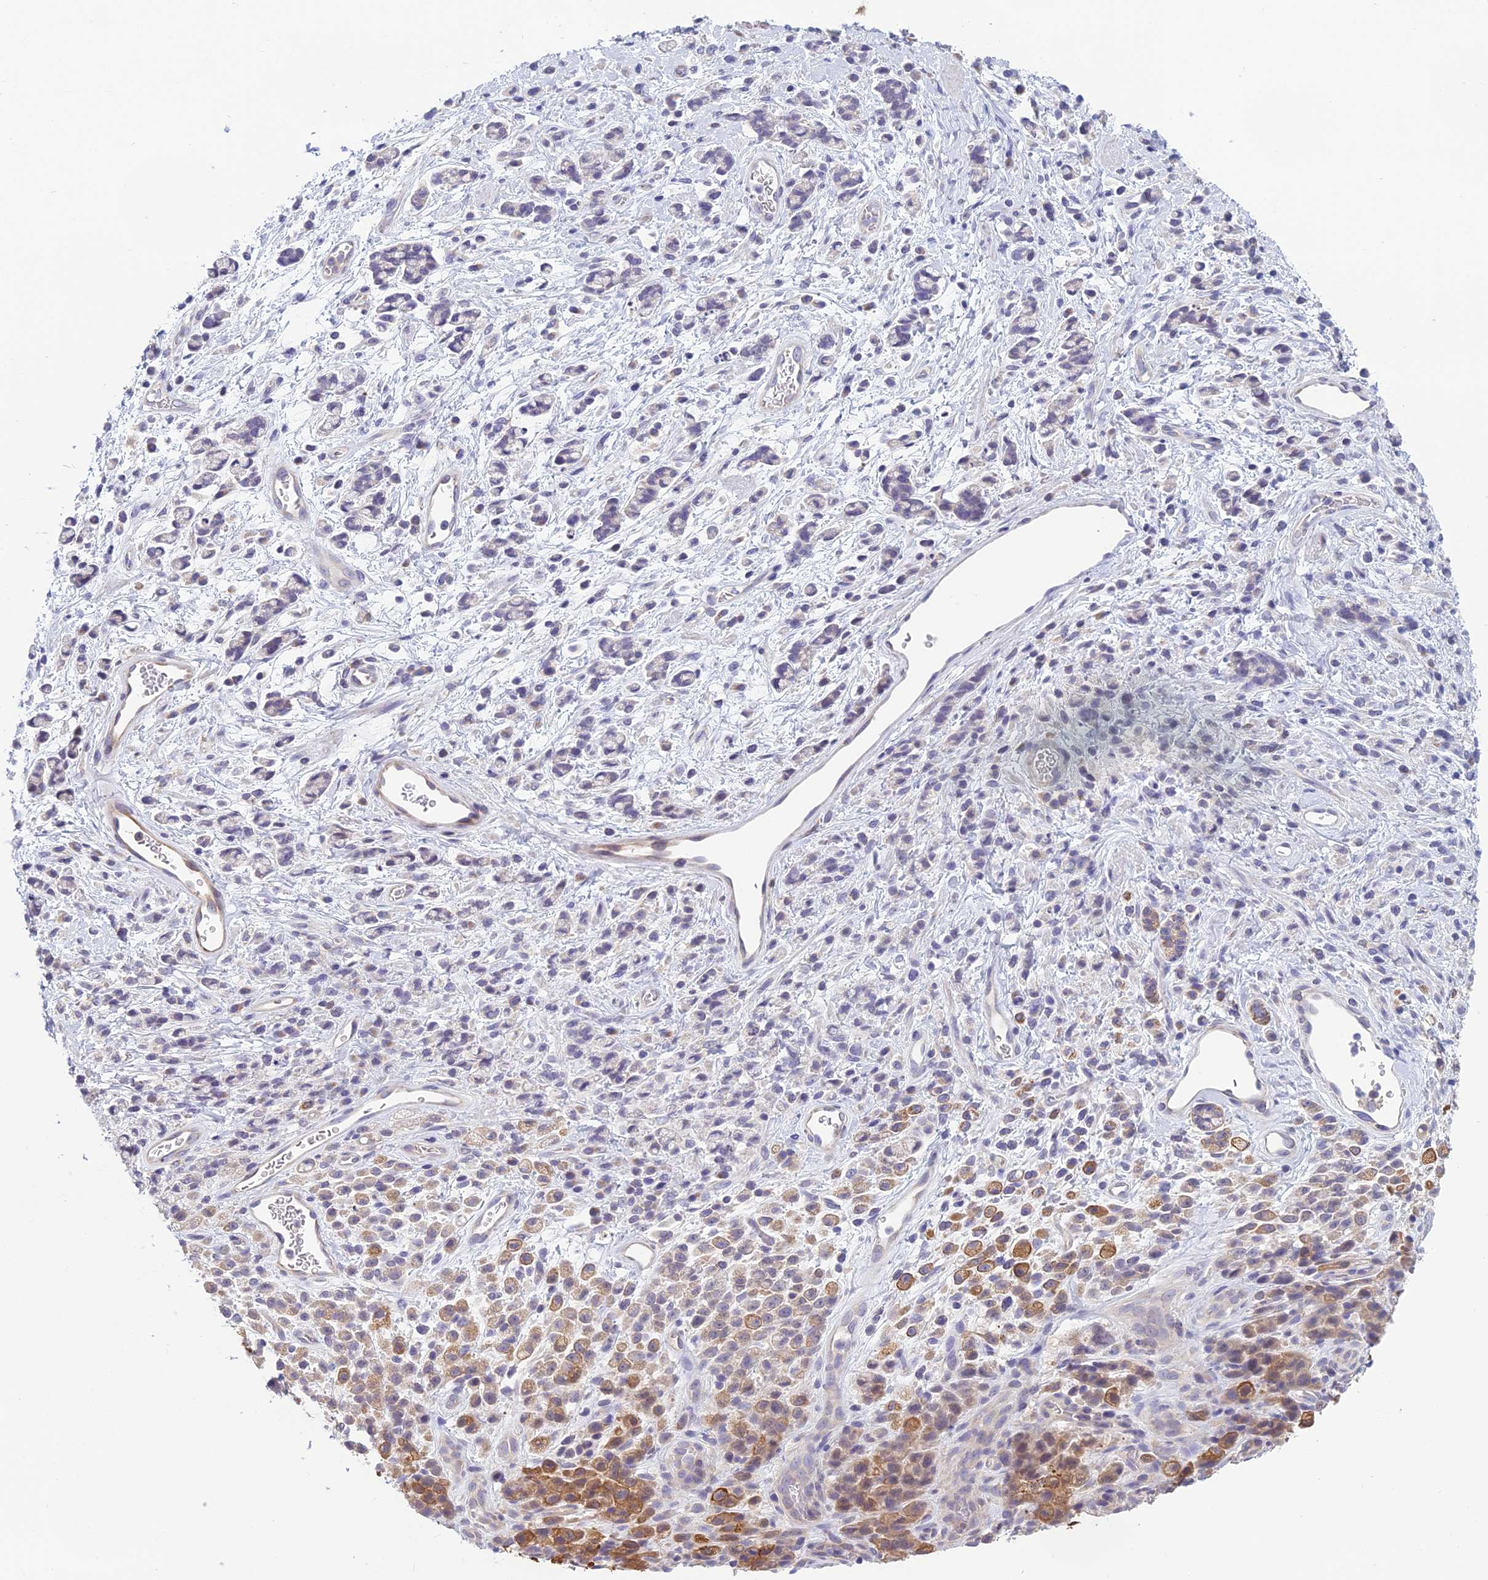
{"staining": {"intensity": "moderate", "quantity": "25%-75%", "location": "cytoplasmic/membranous"}, "tissue": "stomach cancer", "cell_type": "Tumor cells", "image_type": "cancer", "snomed": [{"axis": "morphology", "description": "Adenocarcinoma, NOS"}, {"axis": "topography", "description": "Stomach"}], "caption": "High-magnification brightfield microscopy of stomach cancer stained with DAB (brown) and counterstained with hematoxylin (blue). tumor cells exhibit moderate cytoplasmic/membranous positivity is appreciated in approximately25%-75% of cells.", "gene": "RBM41", "patient": {"sex": "female", "age": 60}}